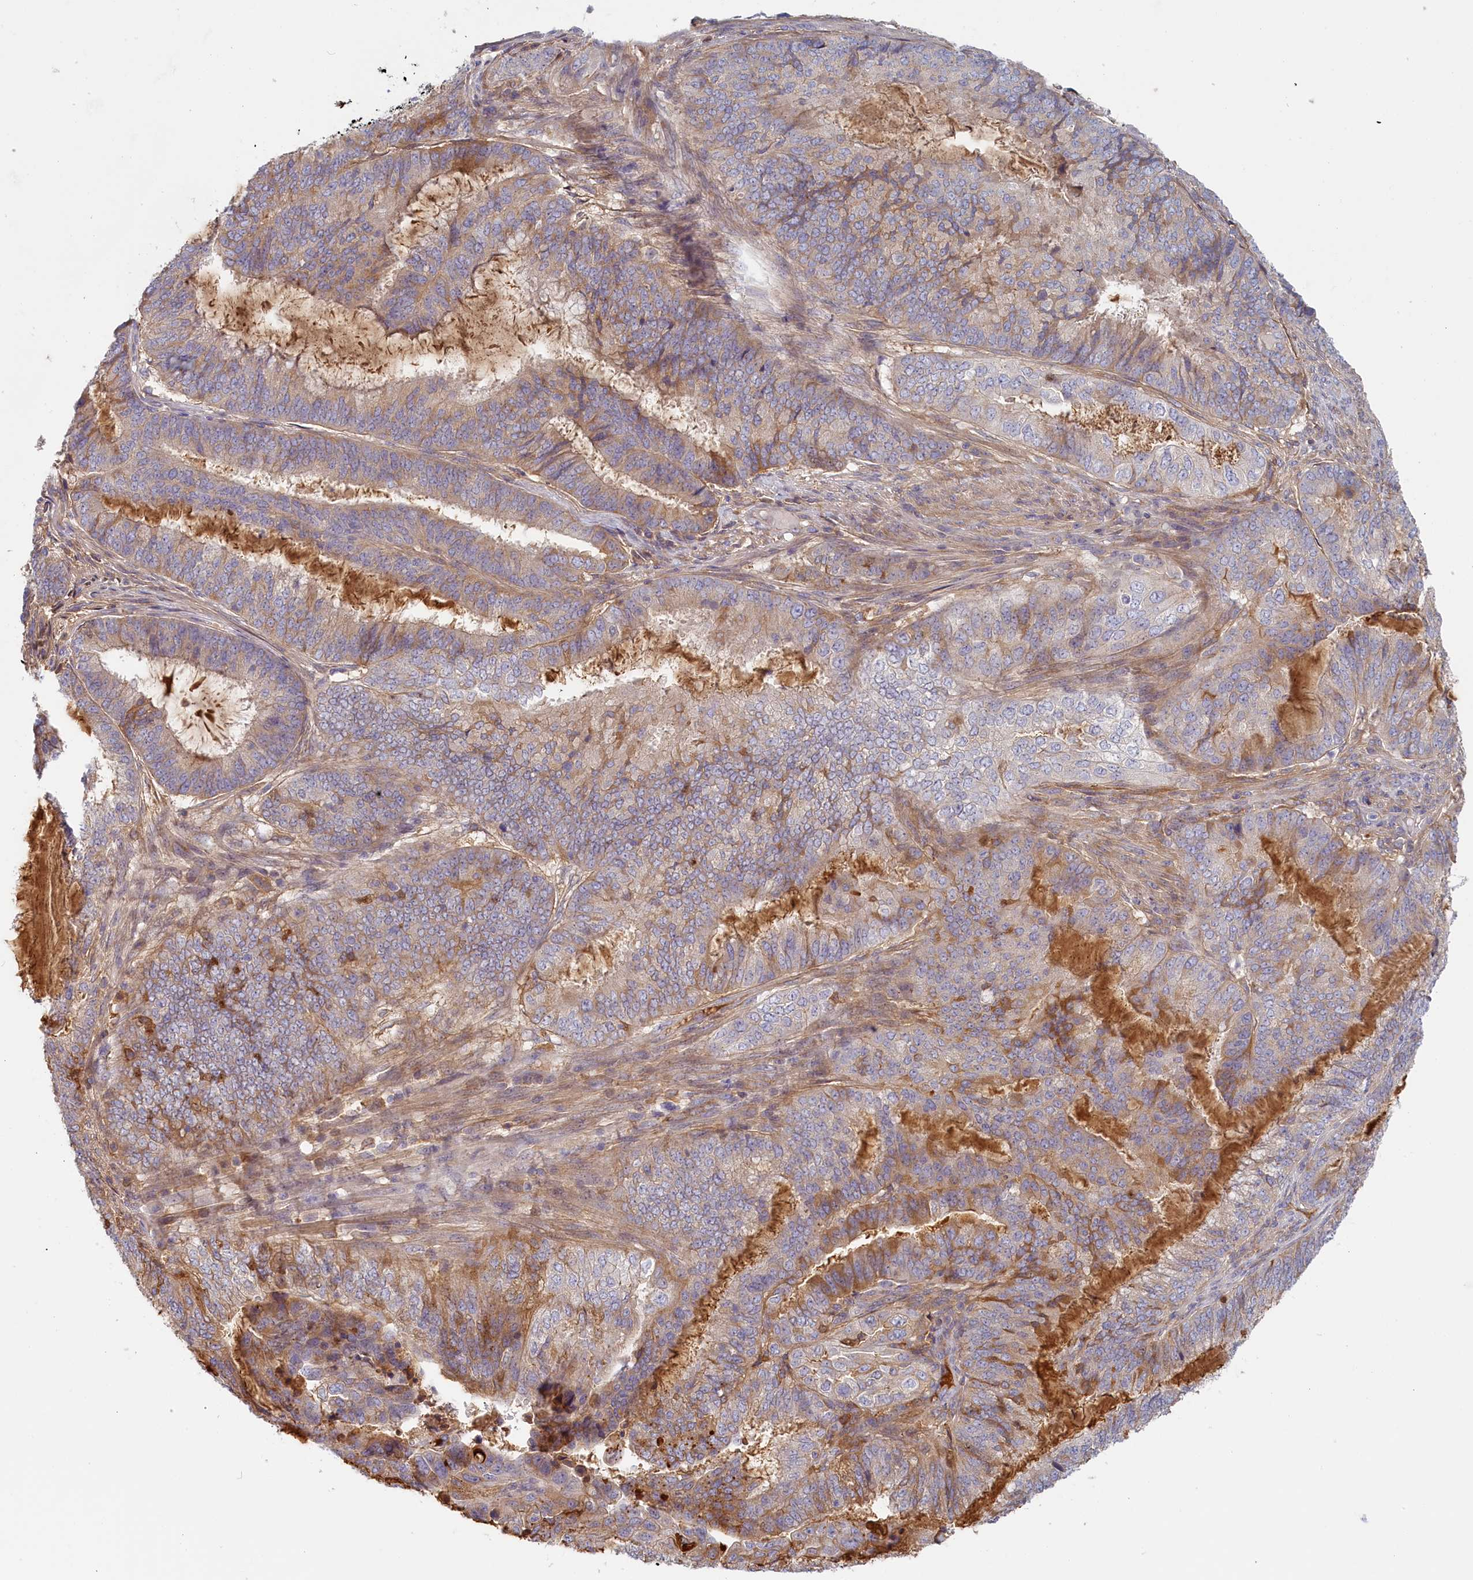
{"staining": {"intensity": "moderate", "quantity": "<25%", "location": "cytoplasmic/membranous"}, "tissue": "endometrial cancer", "cell_type": "Tumor cells", "image_type": "cancer", "snomed": [{"axis": "morphology", "description": "Adenocarcinoma, NOS"}, {"axis": "topography", "description": "Endometrium"}], "caption": "An immunohistochemistry (IHC) image of neoplastic tissue is shown. Protein staining in brown highlights moderate cytoplasmic/membranous positivity in endometrial cancer (adenocarcinoma) within tumor cells. (DAB (3,3'-diaminobenzidine) IHC, brown staining for protein, blue staining for nuclei).", "gene": "STX16", "patient": {"sex": "female", "age": 51}}